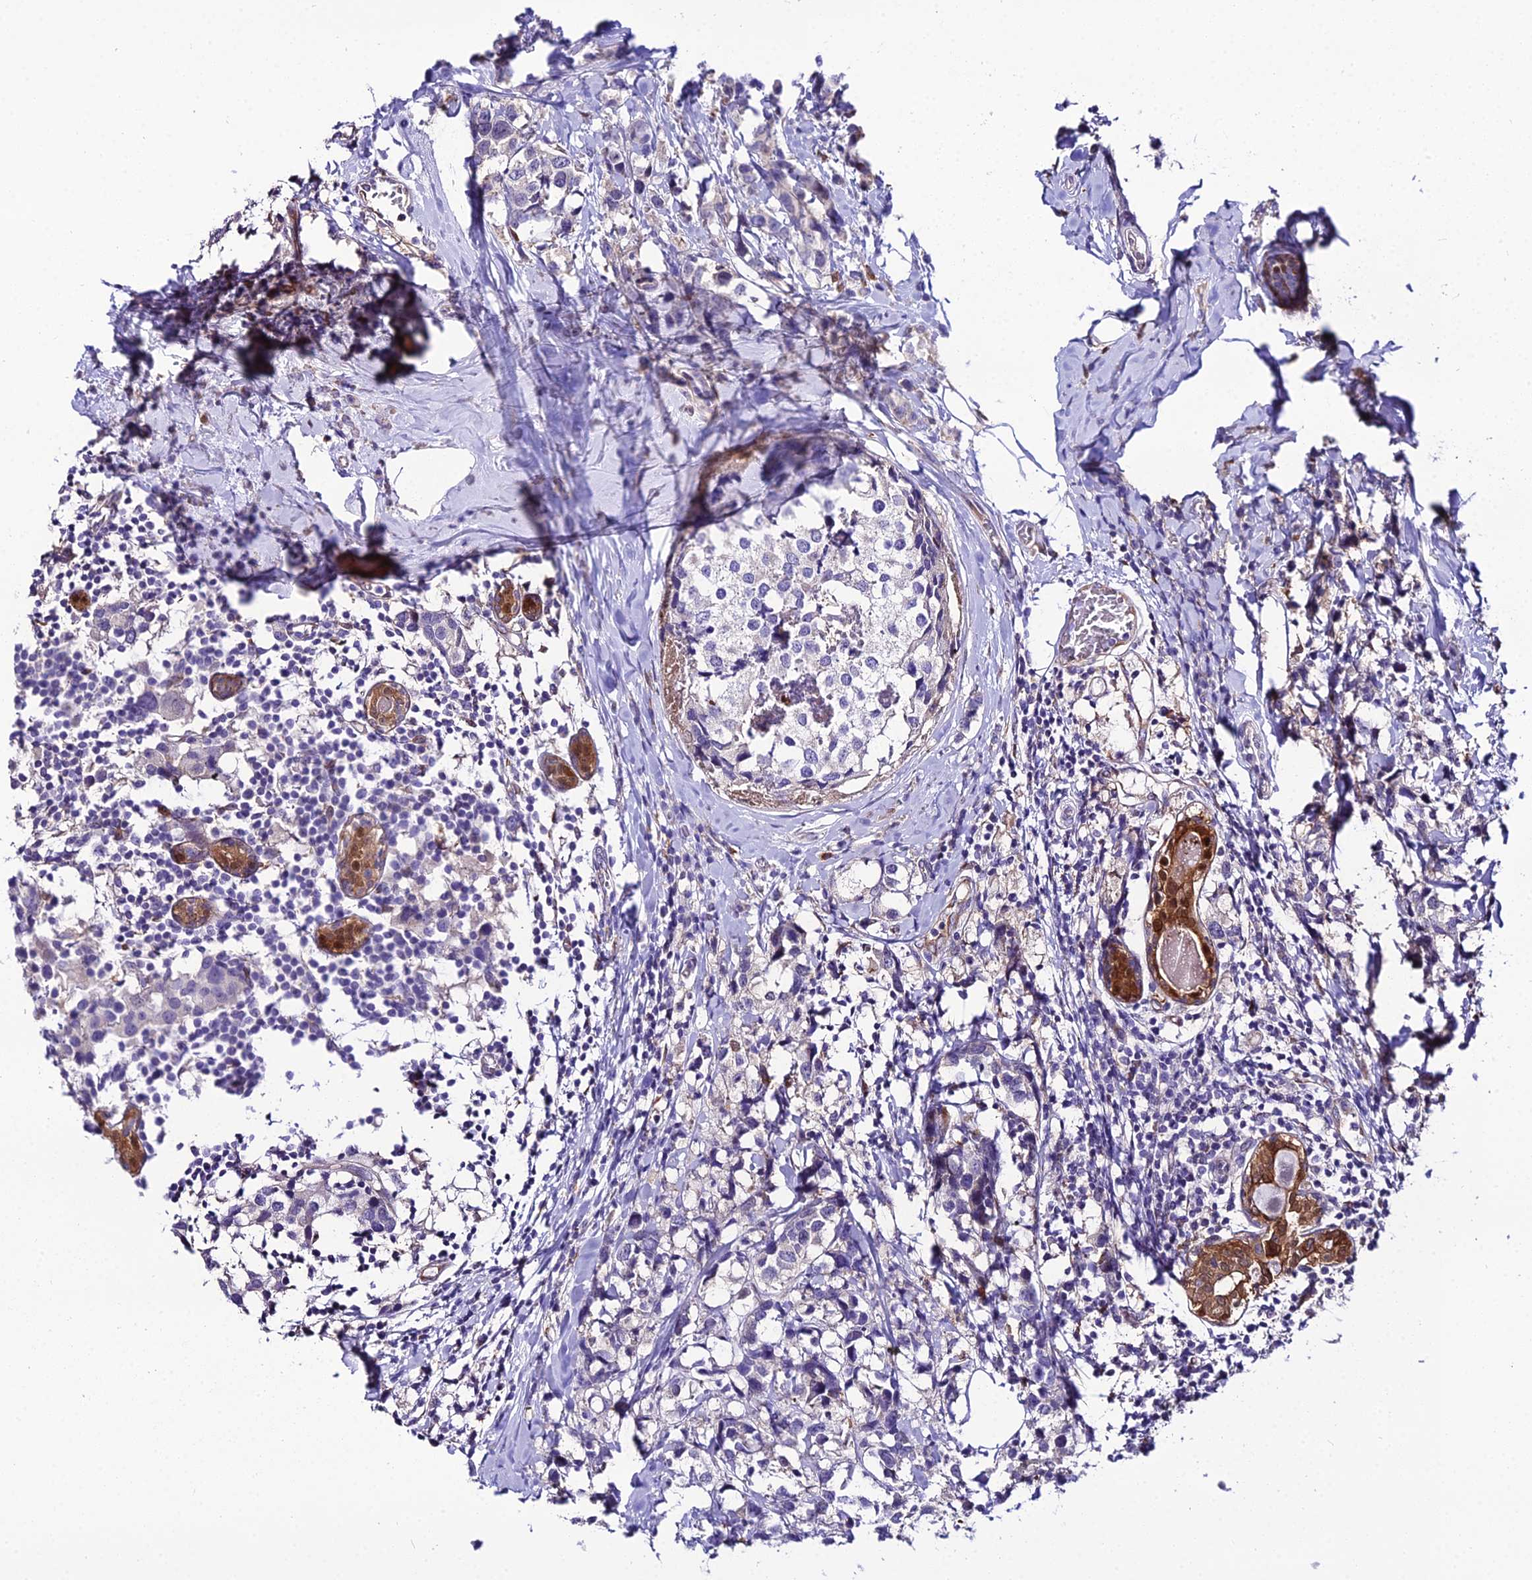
{"staining": {"intensity": "negative", "quantity": "none", "location": "none"}, "tissue": "breast cancer", "cell_type": "Tumor cells", "image_type": "cancer", "snomed": [{"axis": "morphology", "description": "Lobular carcinoma"}, {"axis": "topography", "description": "Breast"}], "caption": "Breast lobular carcinoma was stained to show a protein in brown. There is no significant staining in tumor cells.", "gene": "MB21D2", "patient": {"sex": "female", "age": 59}}